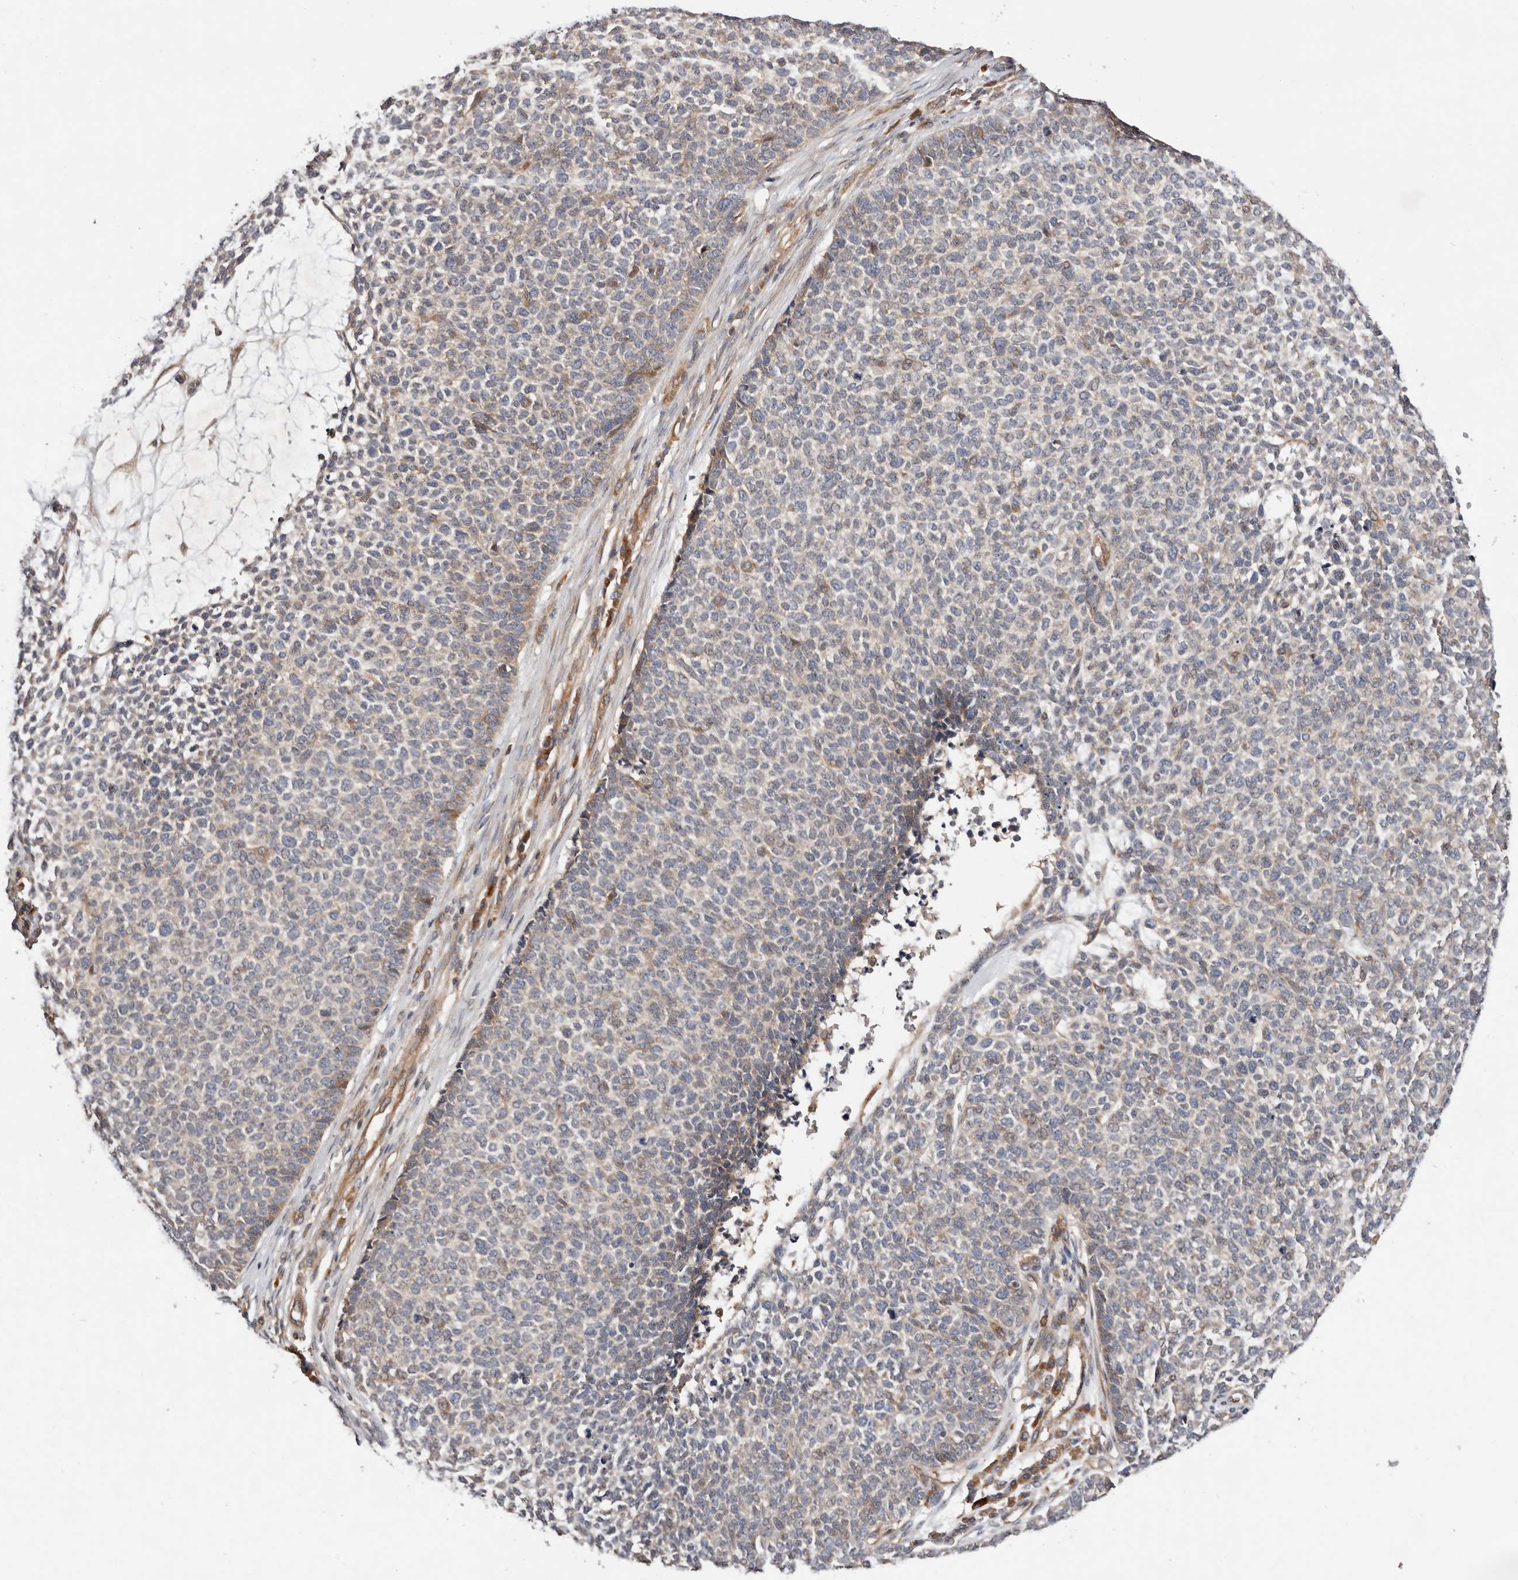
{"staining": {"intensity": "moderate", "quantity": "<25%", "location": "cytoplasmic/membranous"}, "tissue": "skin cancer", "cell_type": "Tumor cells", "image_type": "cancer", "snomed": [{"axis": "morphology", "description": "Basal cell carcinoma"}, {"axis": "topography", "description": "Skin"}], "caption": "Moderate cytoplasmic/membranous protein expression is present in about <25% of tumor cells in skin cancer (basal cell carcinoma). (DAB (3,3'-diaminobenzidine) IHC, brown staining for protein, blue staining for nuclei).", "gene": "MACF1", "patient": {"sex": "female", "age": 84}}